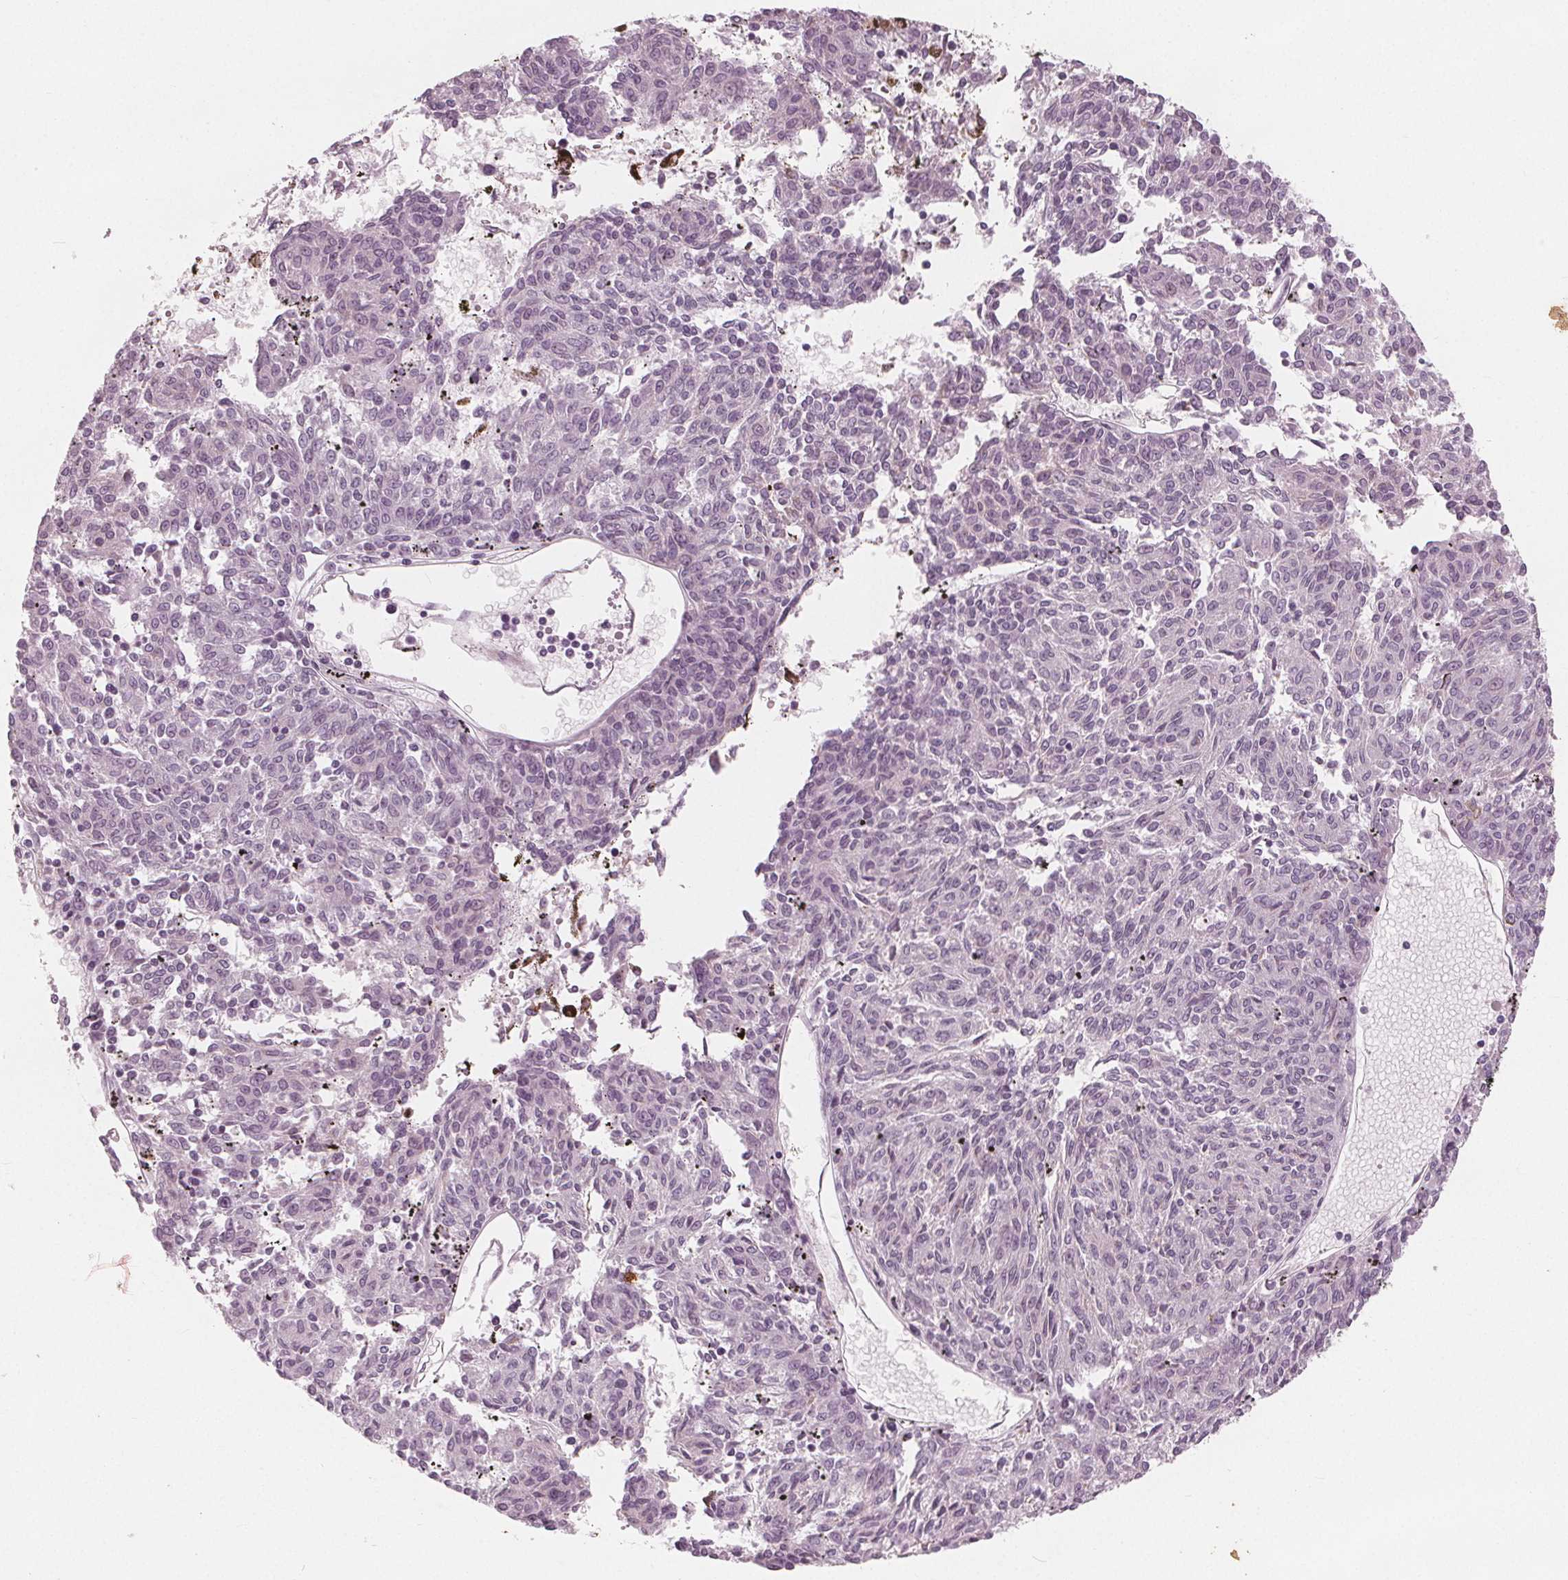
{"staining": {"intensity": "negative", "quantity": "none", "location": "none"}, "tissue": "melanoma", "cell_type": "Tumor cells", "image_type": "cancer", "snomed": [{"axis": "morphology", "description": "Malignant melanoma, NOS"}, {"axis": "topography", "description": "Skin"}], "caption": "Immunohistochemical staining of human melanoma shows no significant expression in tumor cells. (DAB (3,3'-diaminobenzidine) immunohistochemistry, high magnification).", "gene": "BRSK1", "patient": {"sex": "female", "age": 72}}